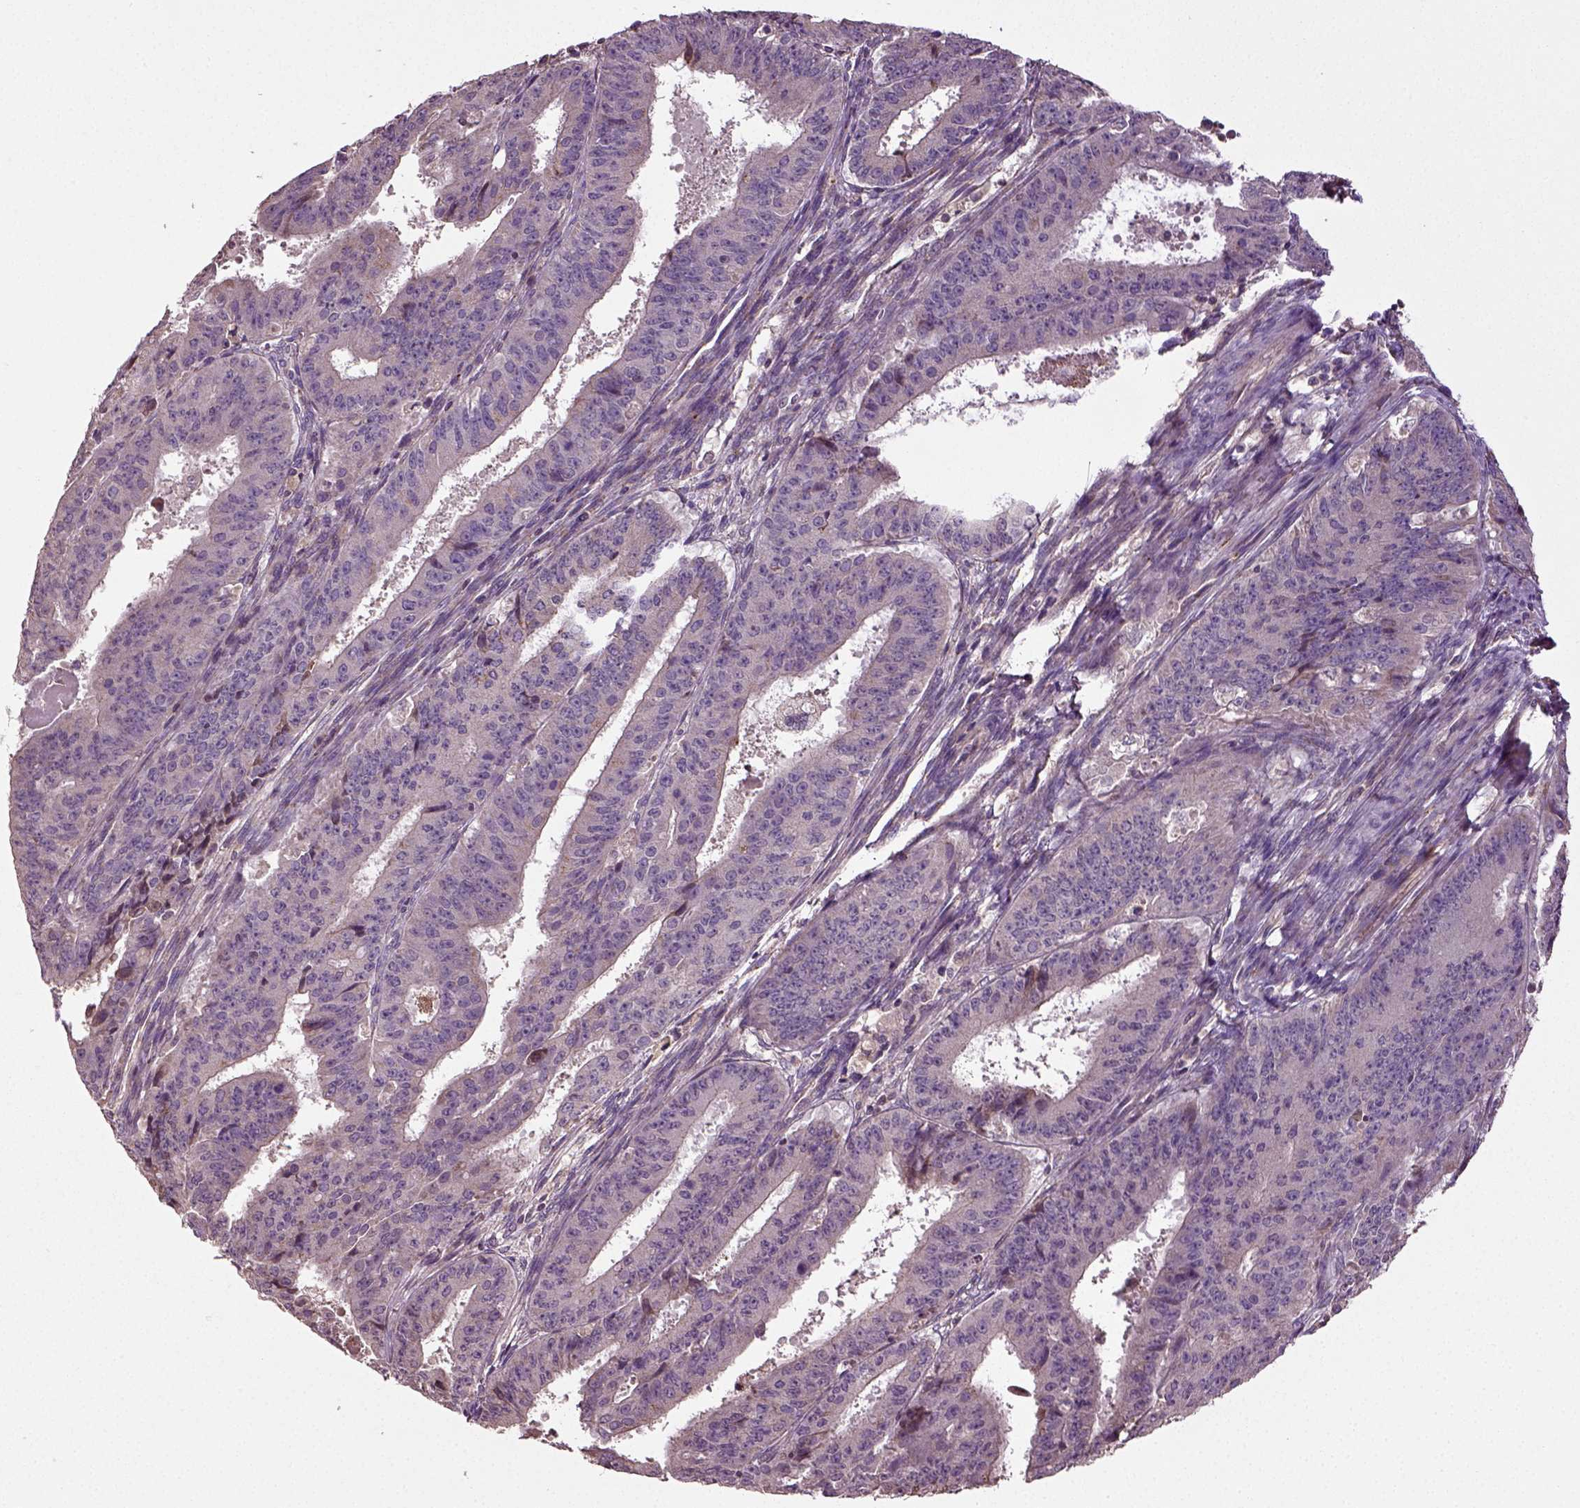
{"staining": {"intensity": "weak", "quantity": "25%-75%", "location": "cytoplasmic/membranous"}, "tissue": "ovarian cancer", "cell_type": "Tumor cells", "image_type": "cancer", "snomed": [{"axis": "morphology", "description": "Carcinoma, endometroid"}, {"axis": "topography", "description": "Ovary"}], "caption": "An IHC image of neoplastic tissue is shown. Protein staining in brown shows weak cytoplasmic/membranous positivity in ovarian cancer (endometroid carcinoma) within tumor cells.", "gene": "ERV3-1", "patient": {"sex": "female", "age": 42}}